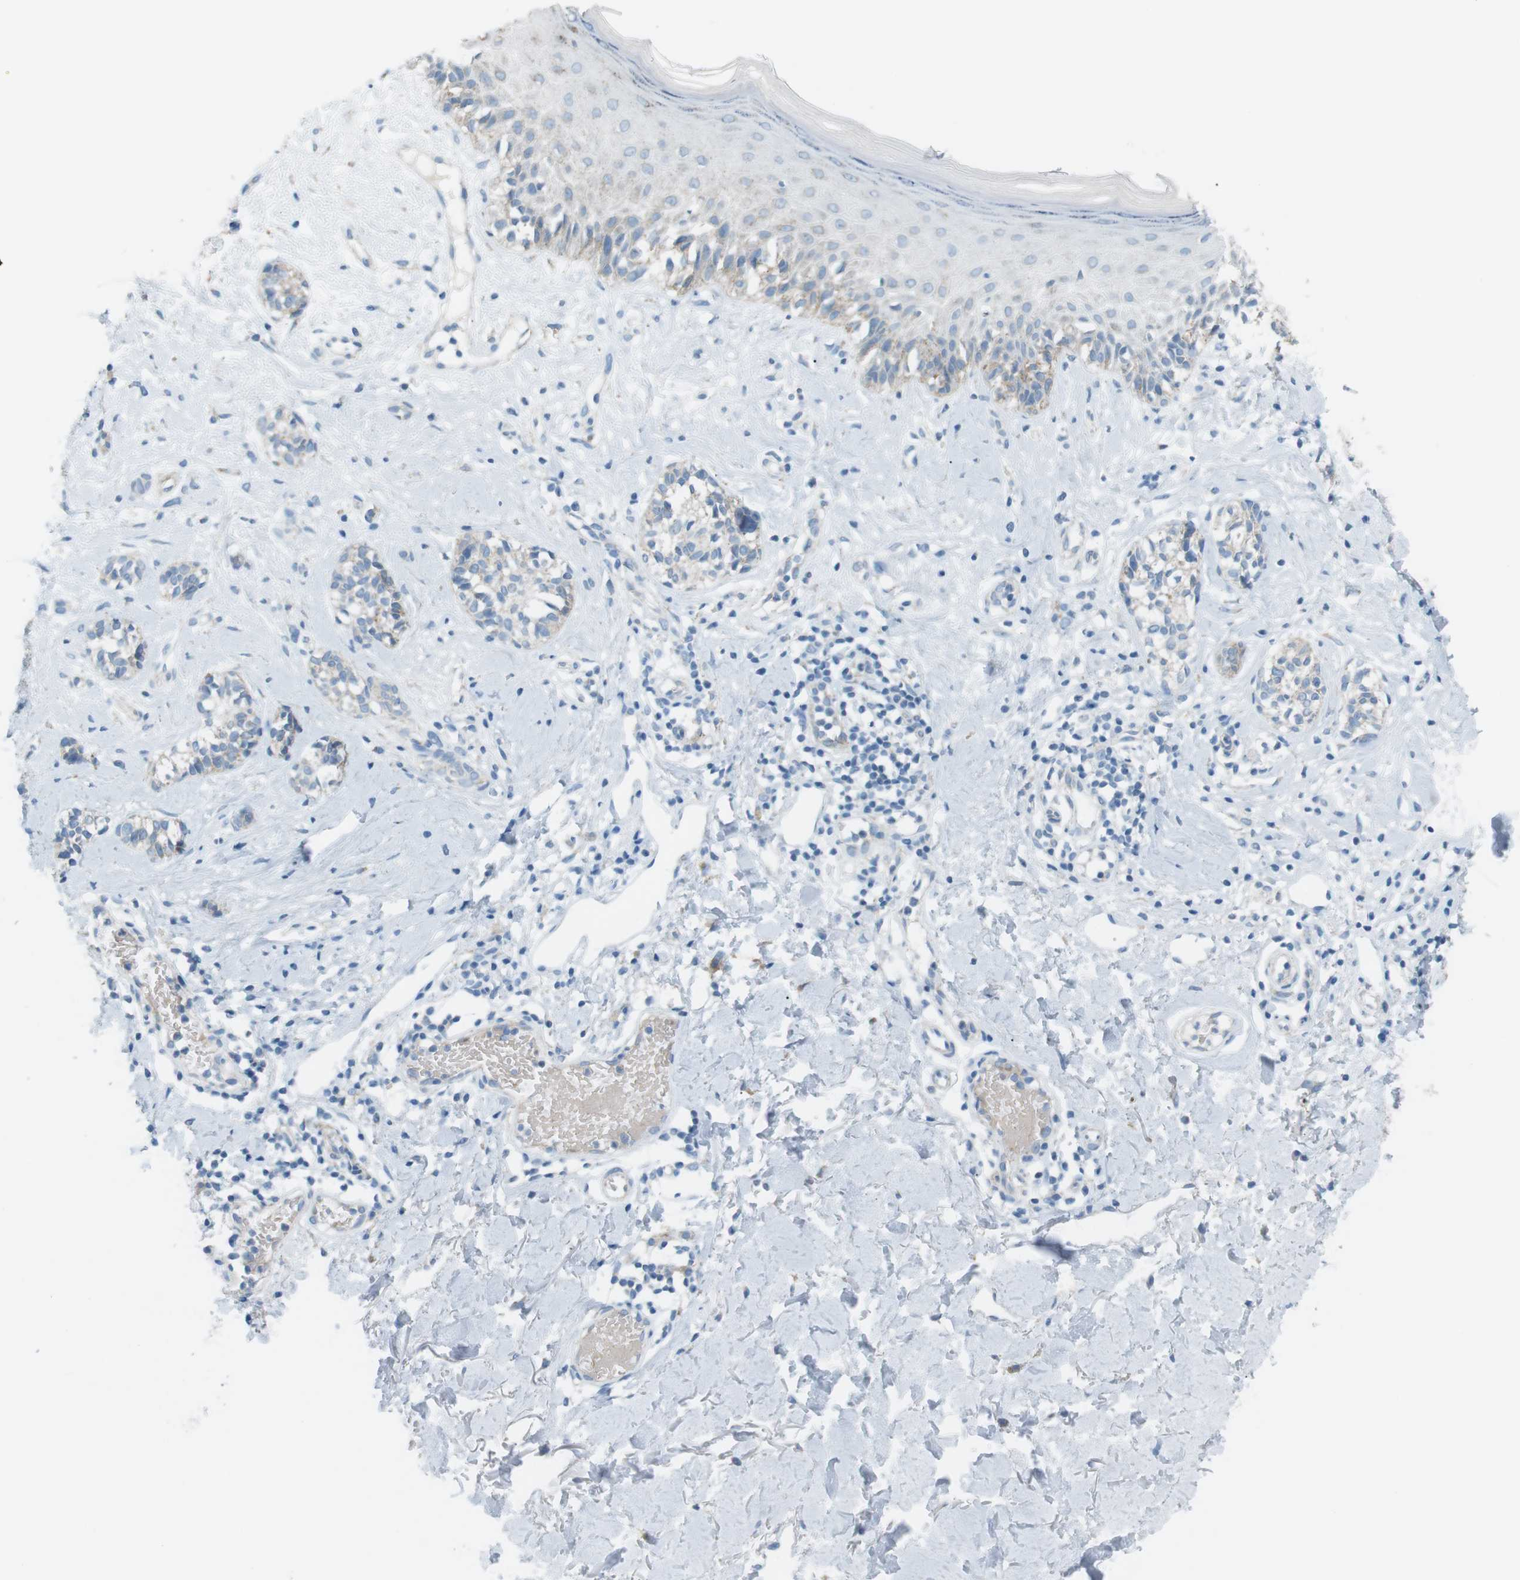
{"staining": {"intensity": "negative", "quantity": "none", "location": "none"}, "tissue": "melanoma", "cell_type": "Tumor cells", "image_type": "cancer", "snomed": [{"axis": "morphology", "description": "Malignant melanoma, NOS"}, {"axis": "topography", "description": "Skin"}], "caption": "Protein analysis of malignant melanoma reveals no significant staining in tumor cells.", "gene": "VAMP1", "patient": {"sex": "male", "age": 64}}